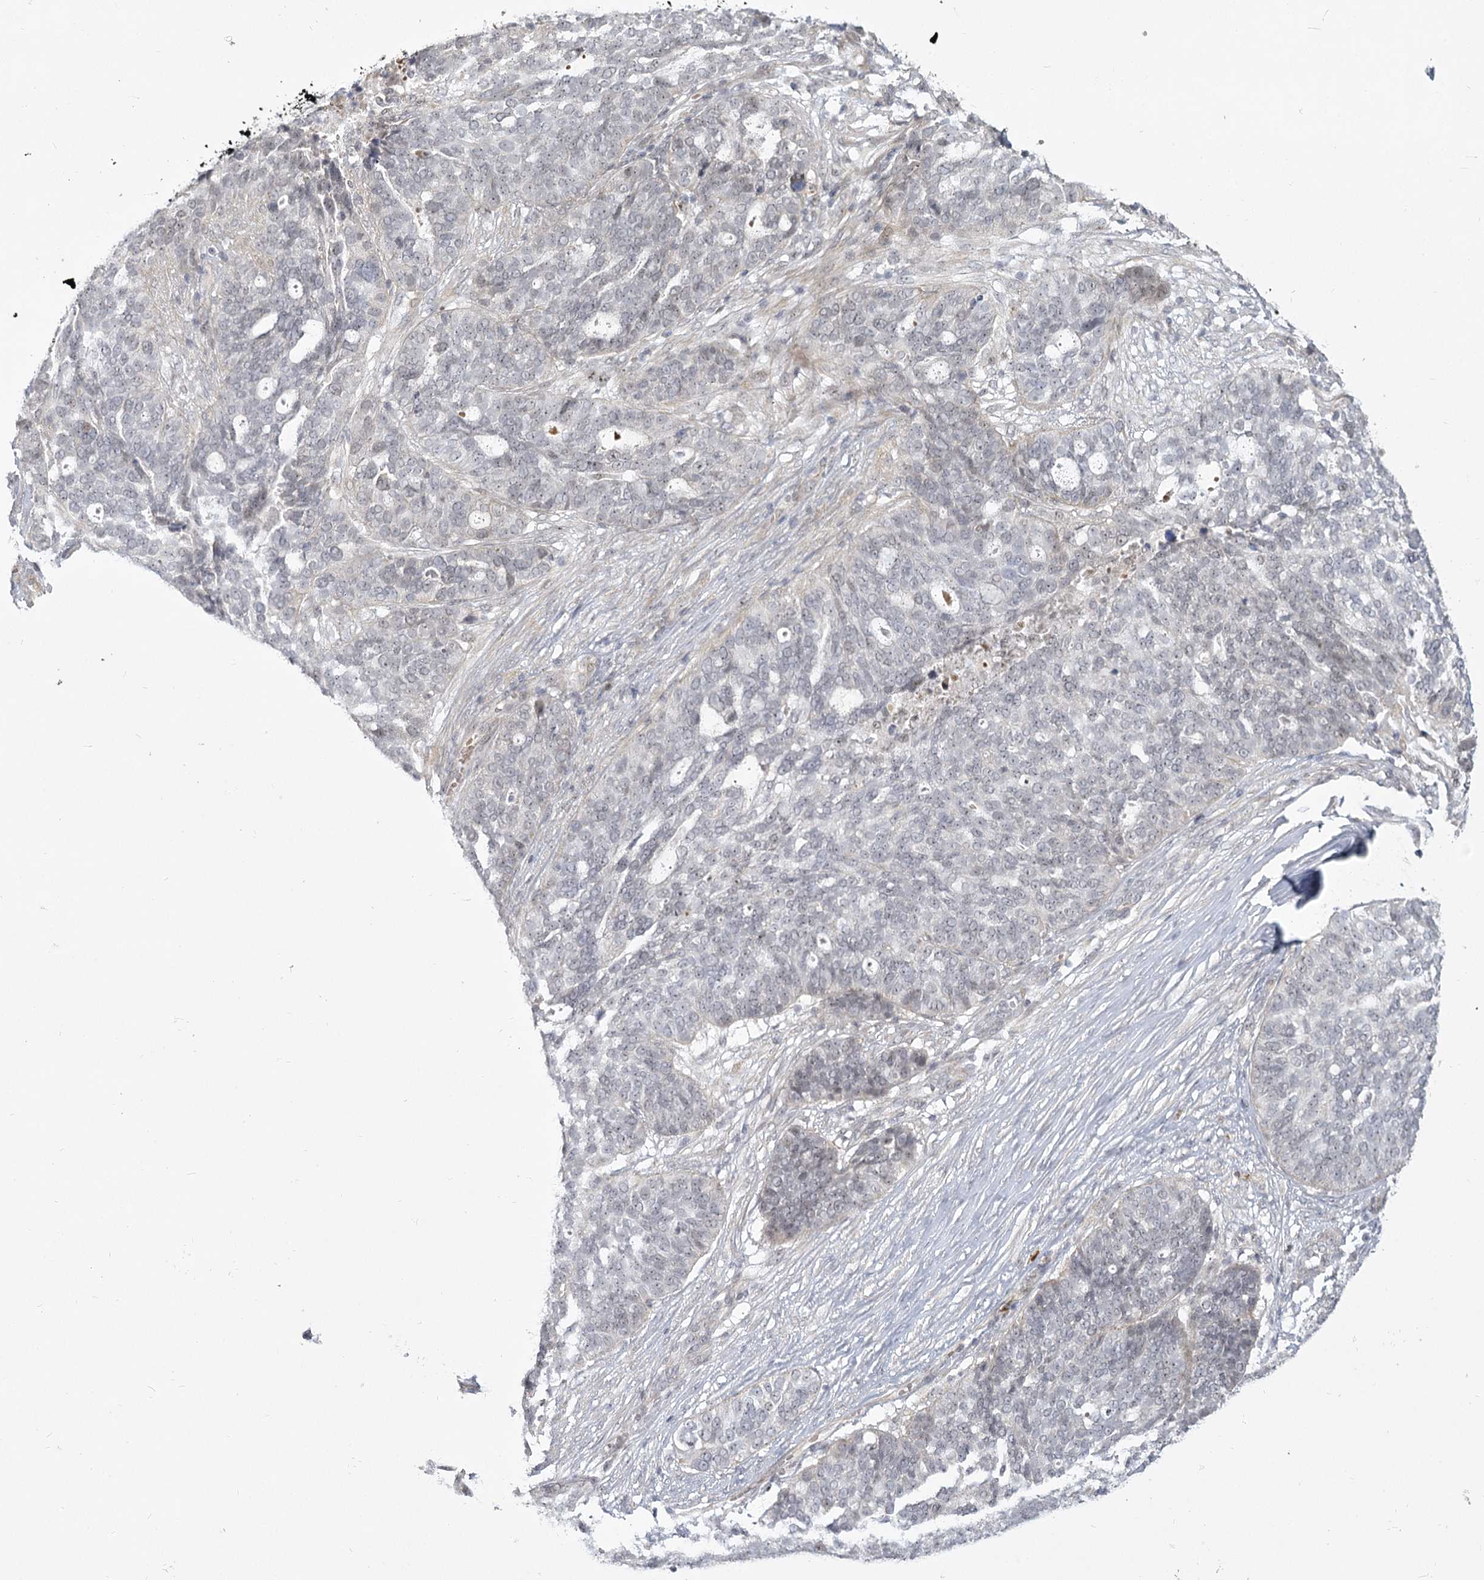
{"staining": {"intensity": "negative", "quantity": "none", "location": "none"}, "tissue": "ovarian cancer", "cell_type": "Tumor cells", "image_type": "cancer", "snomed": [{"axis": "morphology", "description": "Cystadenocarcinoma, serous, NOS"}, {"axis": "topography", "description": "Ovary"}], "caption": "IHC of human ovarian cancer demonstrates no expression in tumor cells.", "gene": "EXOSC7", "patient": {"sex": "female", "age": 59}}